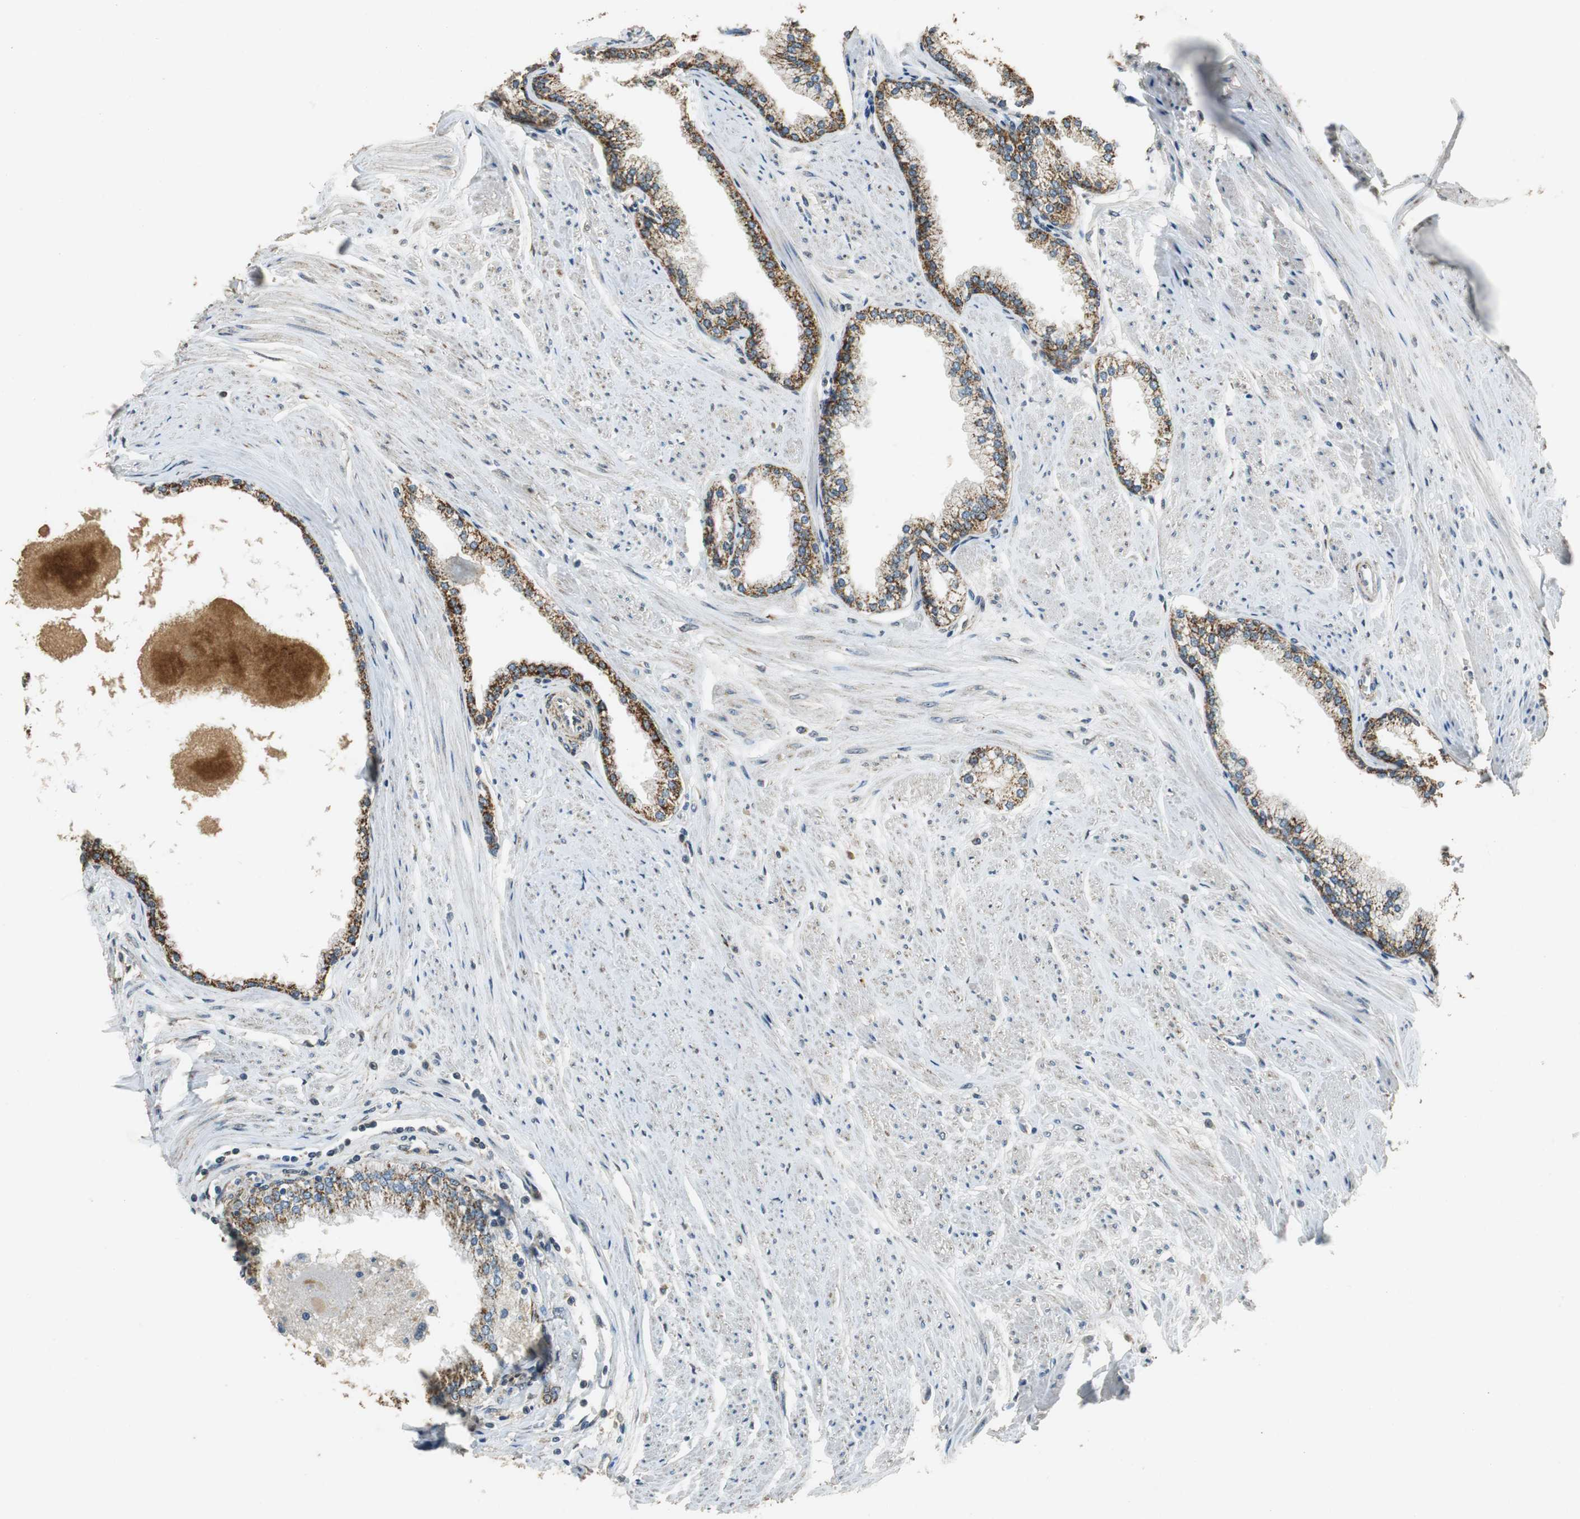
{"staining": {"intensity": "strong", "quantity": ">75%", "location": "cytoplasmic/membranous"}, "tissue": "prostate", "cell_type": "Glandular cells", "image_type": "normal", "snomed": [{"axis": "morphology", "description": "Normal tissue, NOS"}, {"axis": "topography", "description": "Prostate"}], "caption": "Immunohistochemistry (IHC) micrograph of unremarkable human prostate stained for a protein (brown), which displays high levels of strong cytoplasmic/membranous positivity in about >75% of glandular cells.", "gene": "ALDH4A1", "patient": {"sex": "male", "age": 64}}